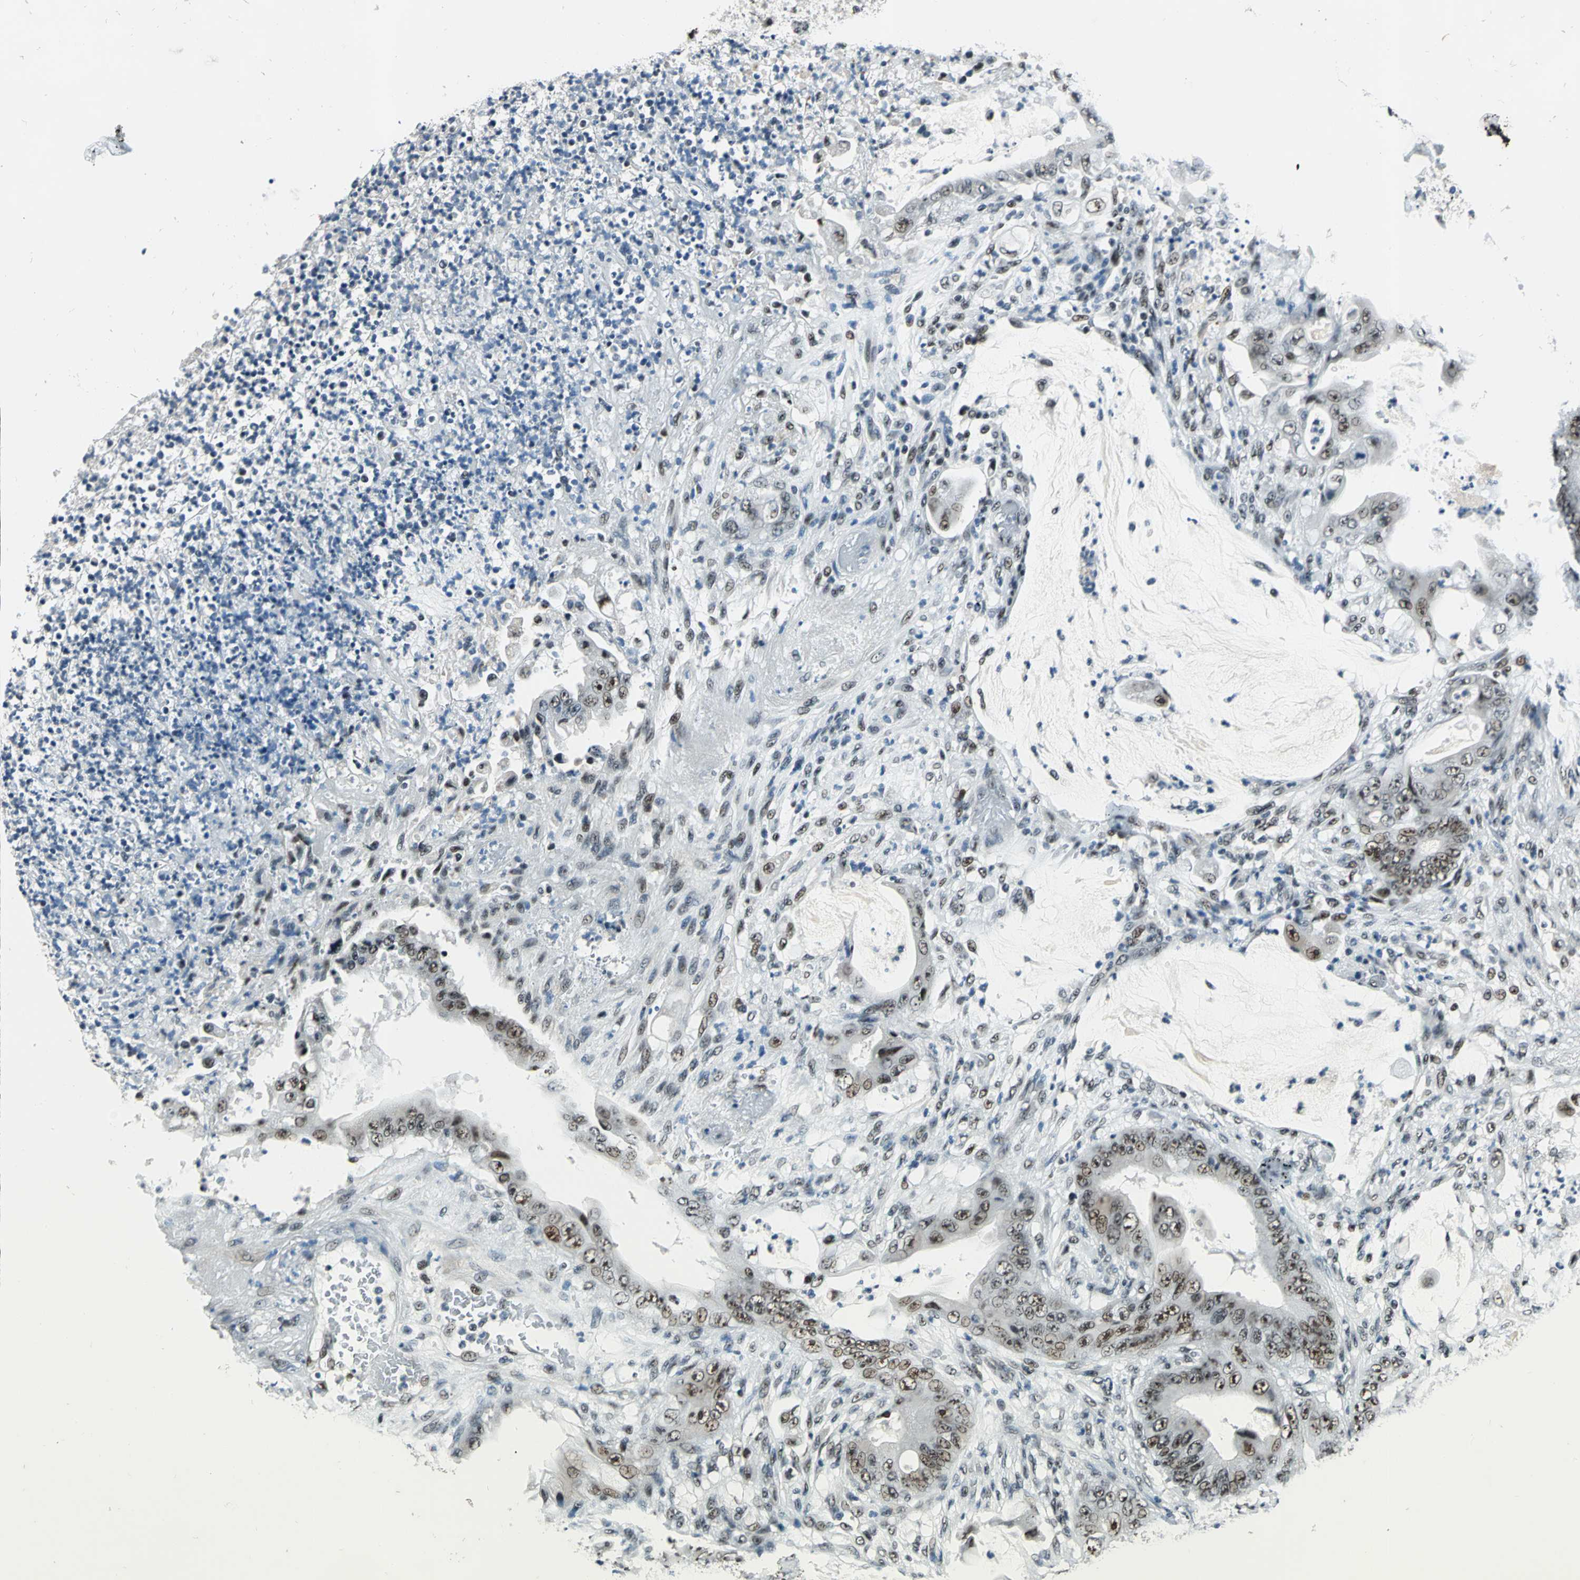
{"staining": {"intensity": "moderate", "quantity": ">75%", "location": "nuclear"}, "tissue": "stomach cancer", "cell_type": "Tumor cells", "image_type": "cancer", "snomed": [{"axis": "morphology", "description": "Adenocarcinoma, NOS"}, {"axis": "topography", "description": "Stomach"}], "caption": "Protein expression by IHC reveals moderate nuclear staining in approximately >75% of tumor cells in adenocarcinoma (stomach).", "gene": "KAT6B", "patient": {"sex": "female", "age": 73}}